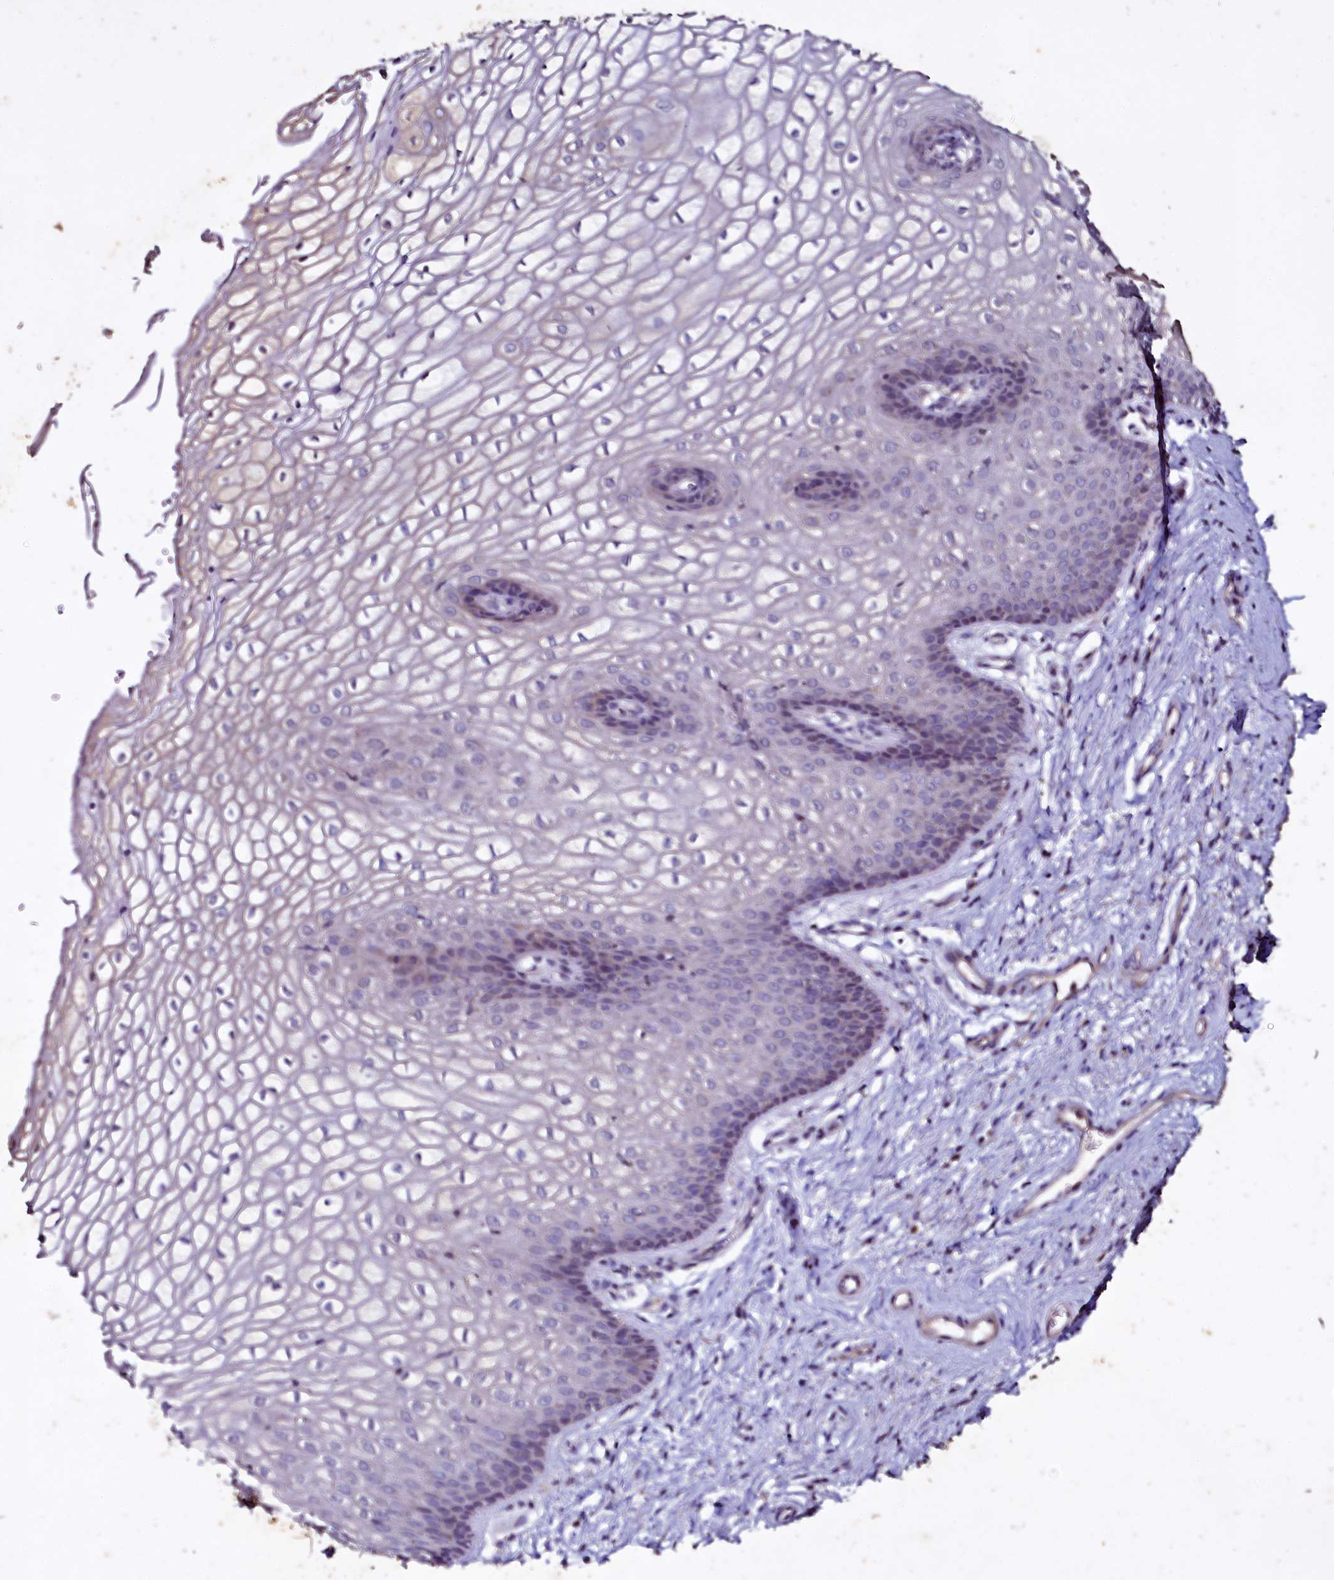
{"staining": {"intensity": "weak", "quantity": "<25%", "location": "cytoplasmic/membranous"}, "tissue": "vagina", "cell_type": "Squamous epithelial cells", "image_type": "normal", "snomed": [{"axis": "morphology", "description": "Normal tissue, NOS"}, {"axis": "topography", "description": "Vagina"}], "caption": "Normal vagina was stained to show a protein in brown. There is no significant staining in squamous epithelial cells. The staining is performed using DAB brown chromogen with nuclei counter-stained in using hematoxylin.", "gene": "SELENOT", "patient": {"sex": "female", "age": 34}}